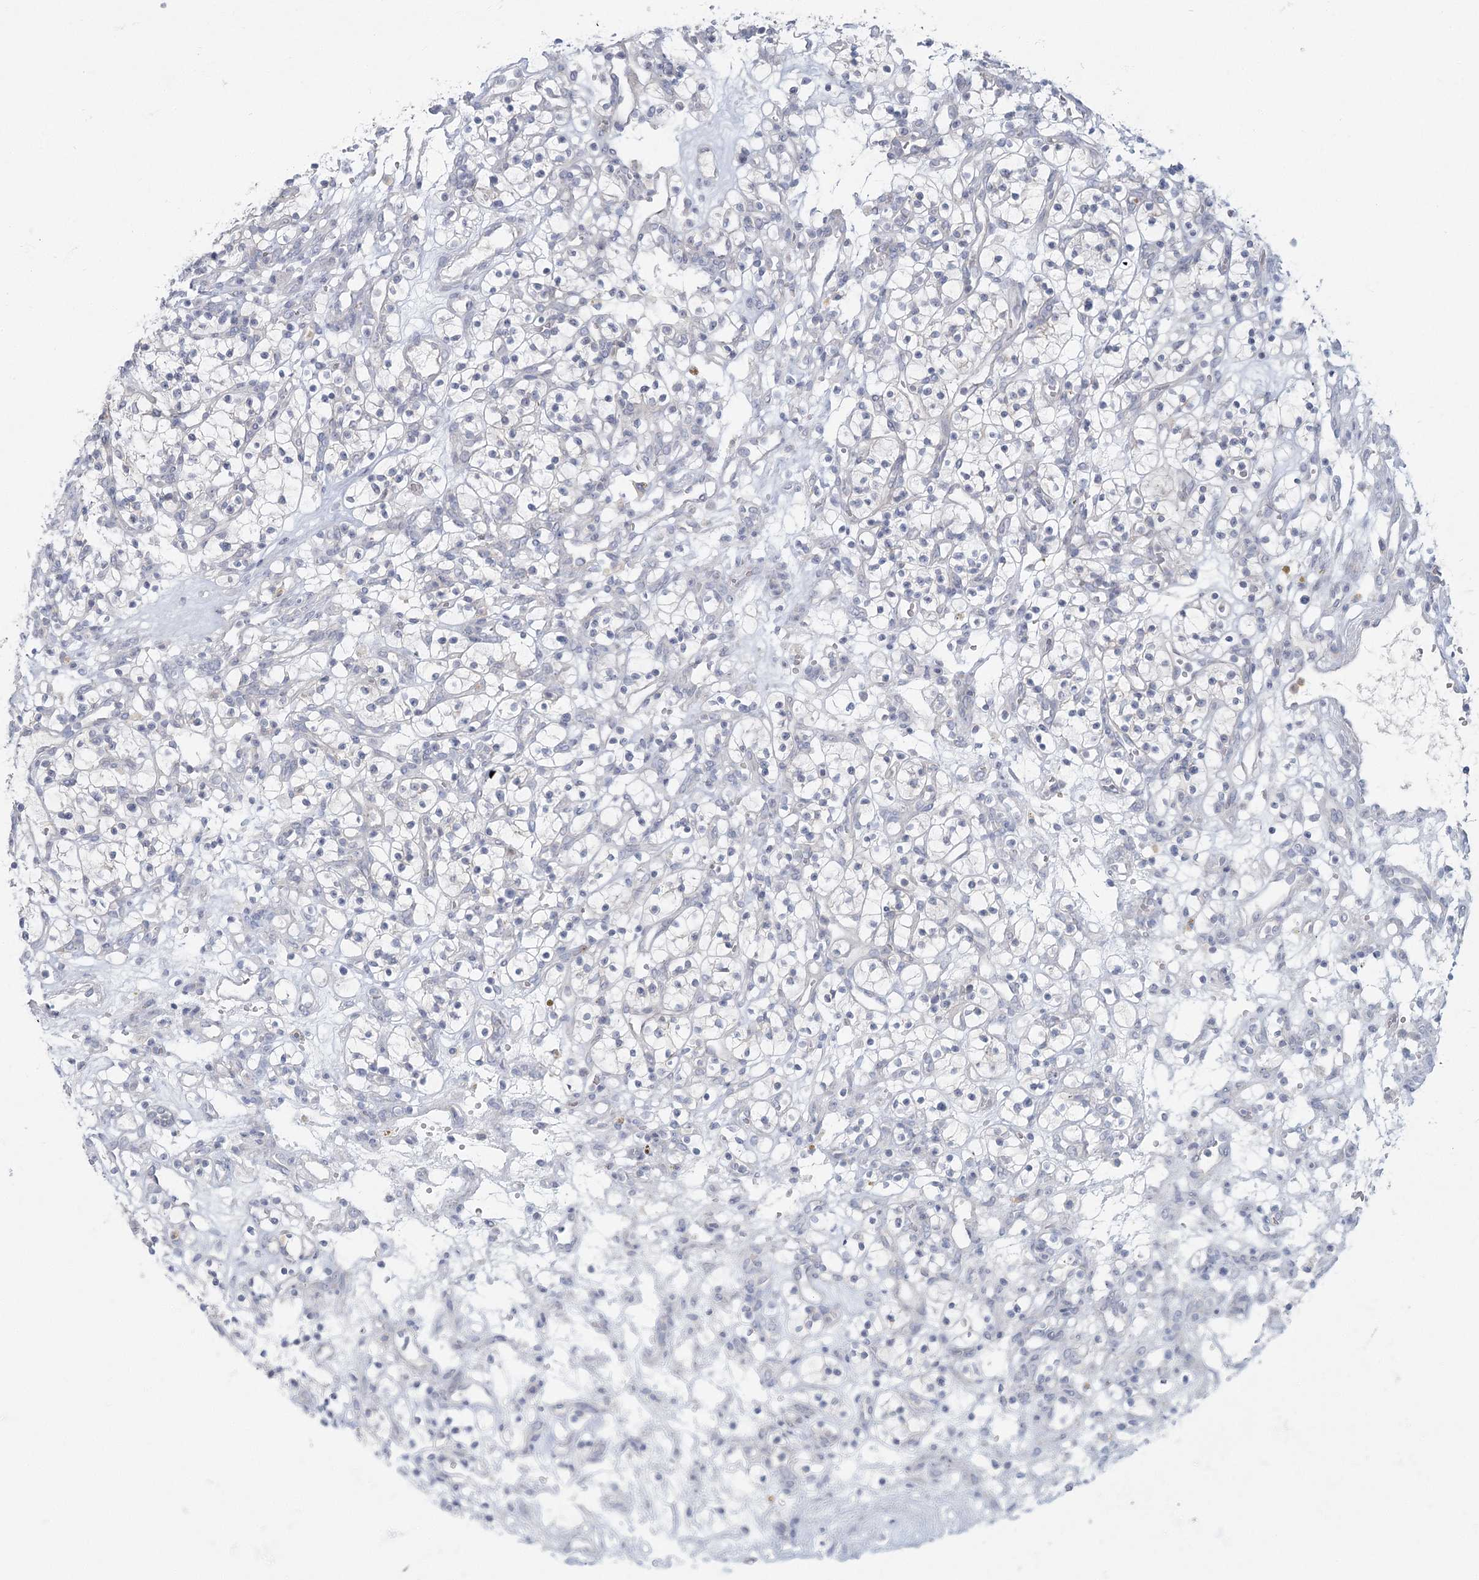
{"staining": {"intensity": "negative", "quantity": "none", "location": "none"}, "tissue": "renal cancer", "cell_type": "Tumor cells", "image_type": "cancer", "snomed": [{"axis": "morphology", "description": "Adenocarcinoma, NOS"}, {"axis": "topography", "description": "Kidney"}], "caption": "An immunohistochemistry (IHC) histopathology image of renal cancer (adenocarcinoma) is shown. There is no staining in tumor cells of renal cancer (adenocarcinoma).", "gene": "FAM110C", "patient": {"sex": "female", "age": 57}}